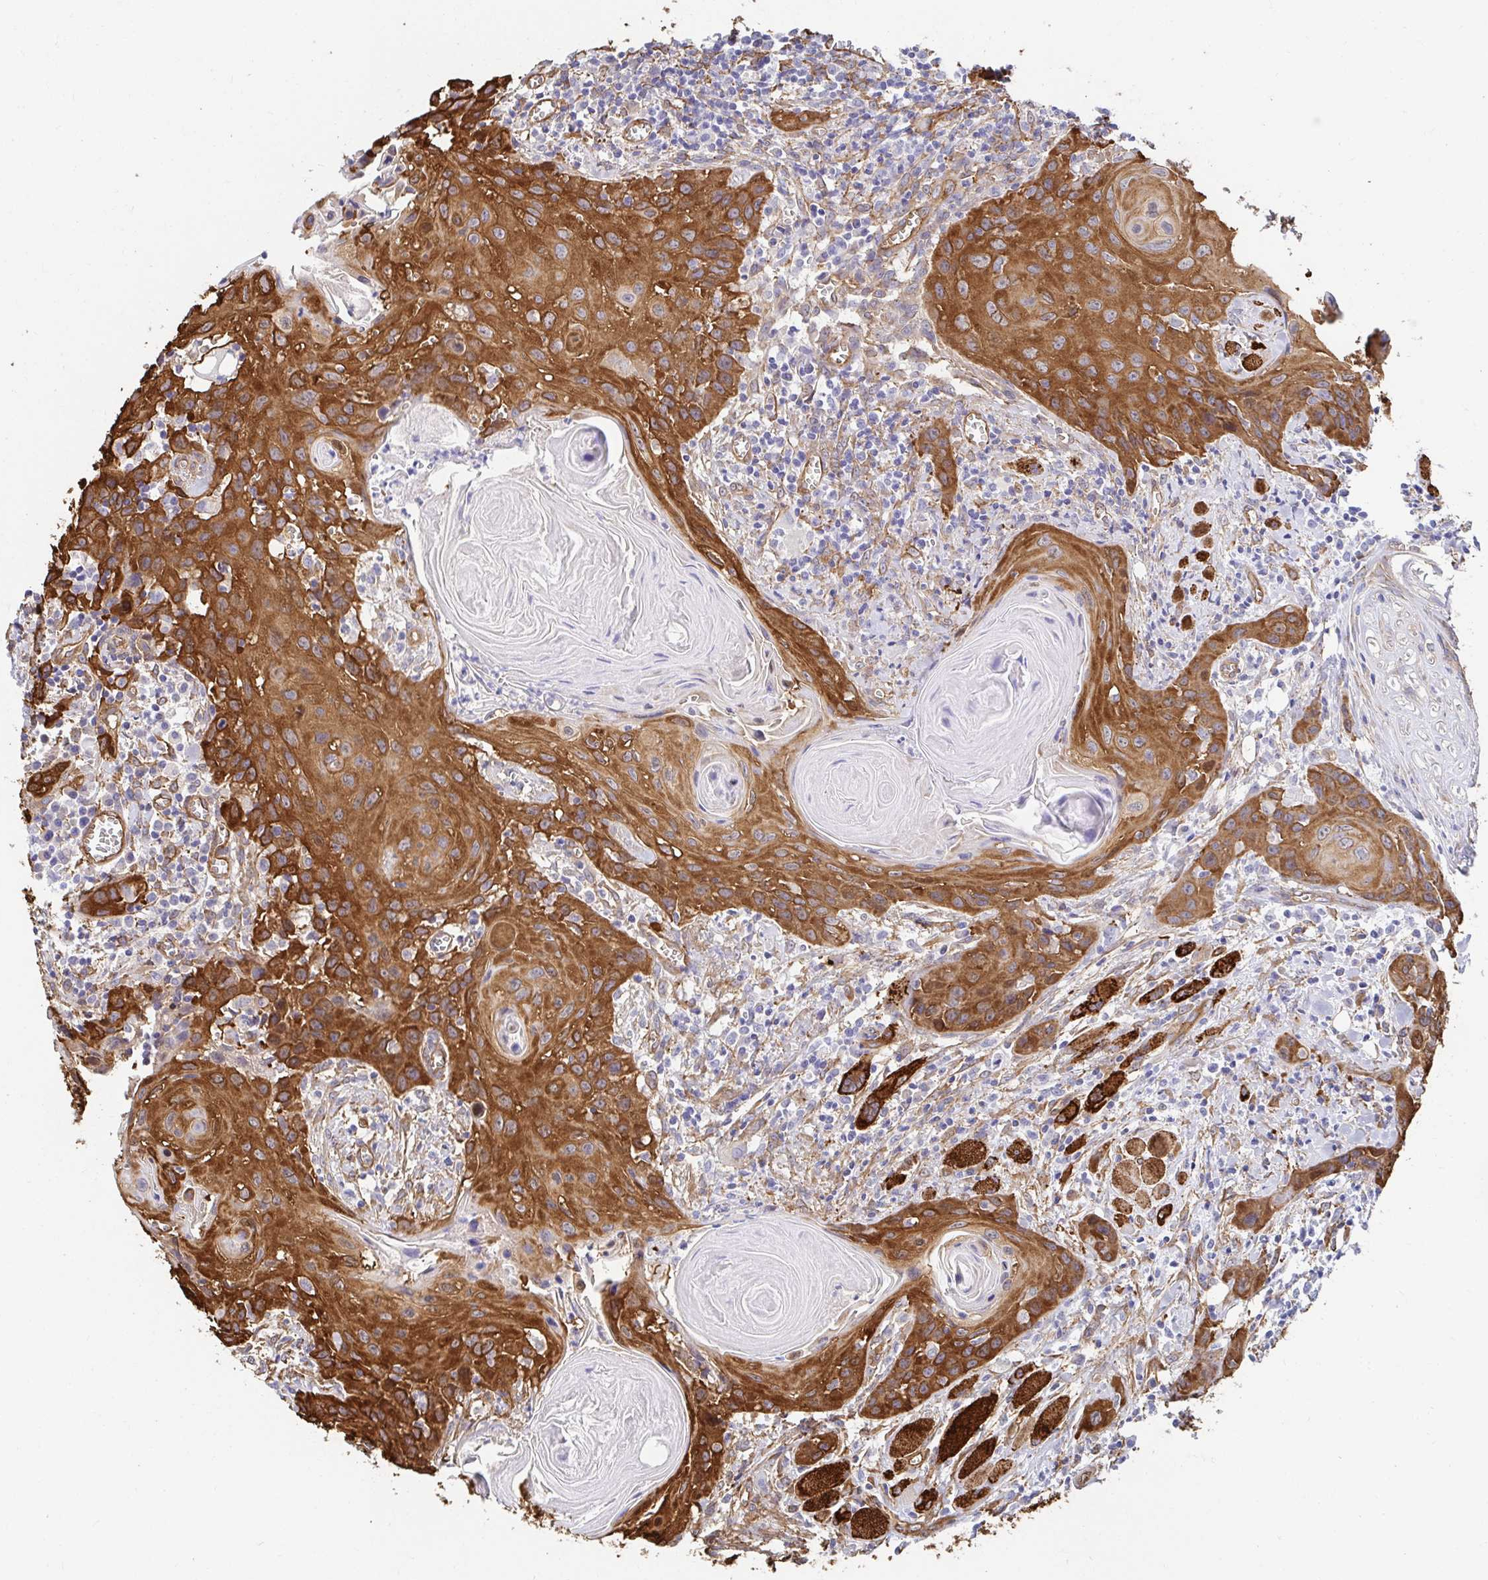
{"staining": {"intensity": "strong", "quantity": ">75%", "location": "cytoplasmic/membranous"}, "tissue": "head and neck cancer", "cell_type": "Tumor cells", "image_type": "cancer", "snomed": [{"axis": "morphology", "description": "Squamous cell carcinoma, NOS"}, {"axis": "topography", "description": "Oral tissue"}, {"axis": "topography", "description": "Head-Neck"}], "caption": "The immunohistochemical stain highlights strong cytoplasmic/membranous positivity in tumor cells of head and neck cancer (squamous cell carcinoma) tissue.", "gene": "CTTN", "patient": {"sex": "male", "age": 58}}